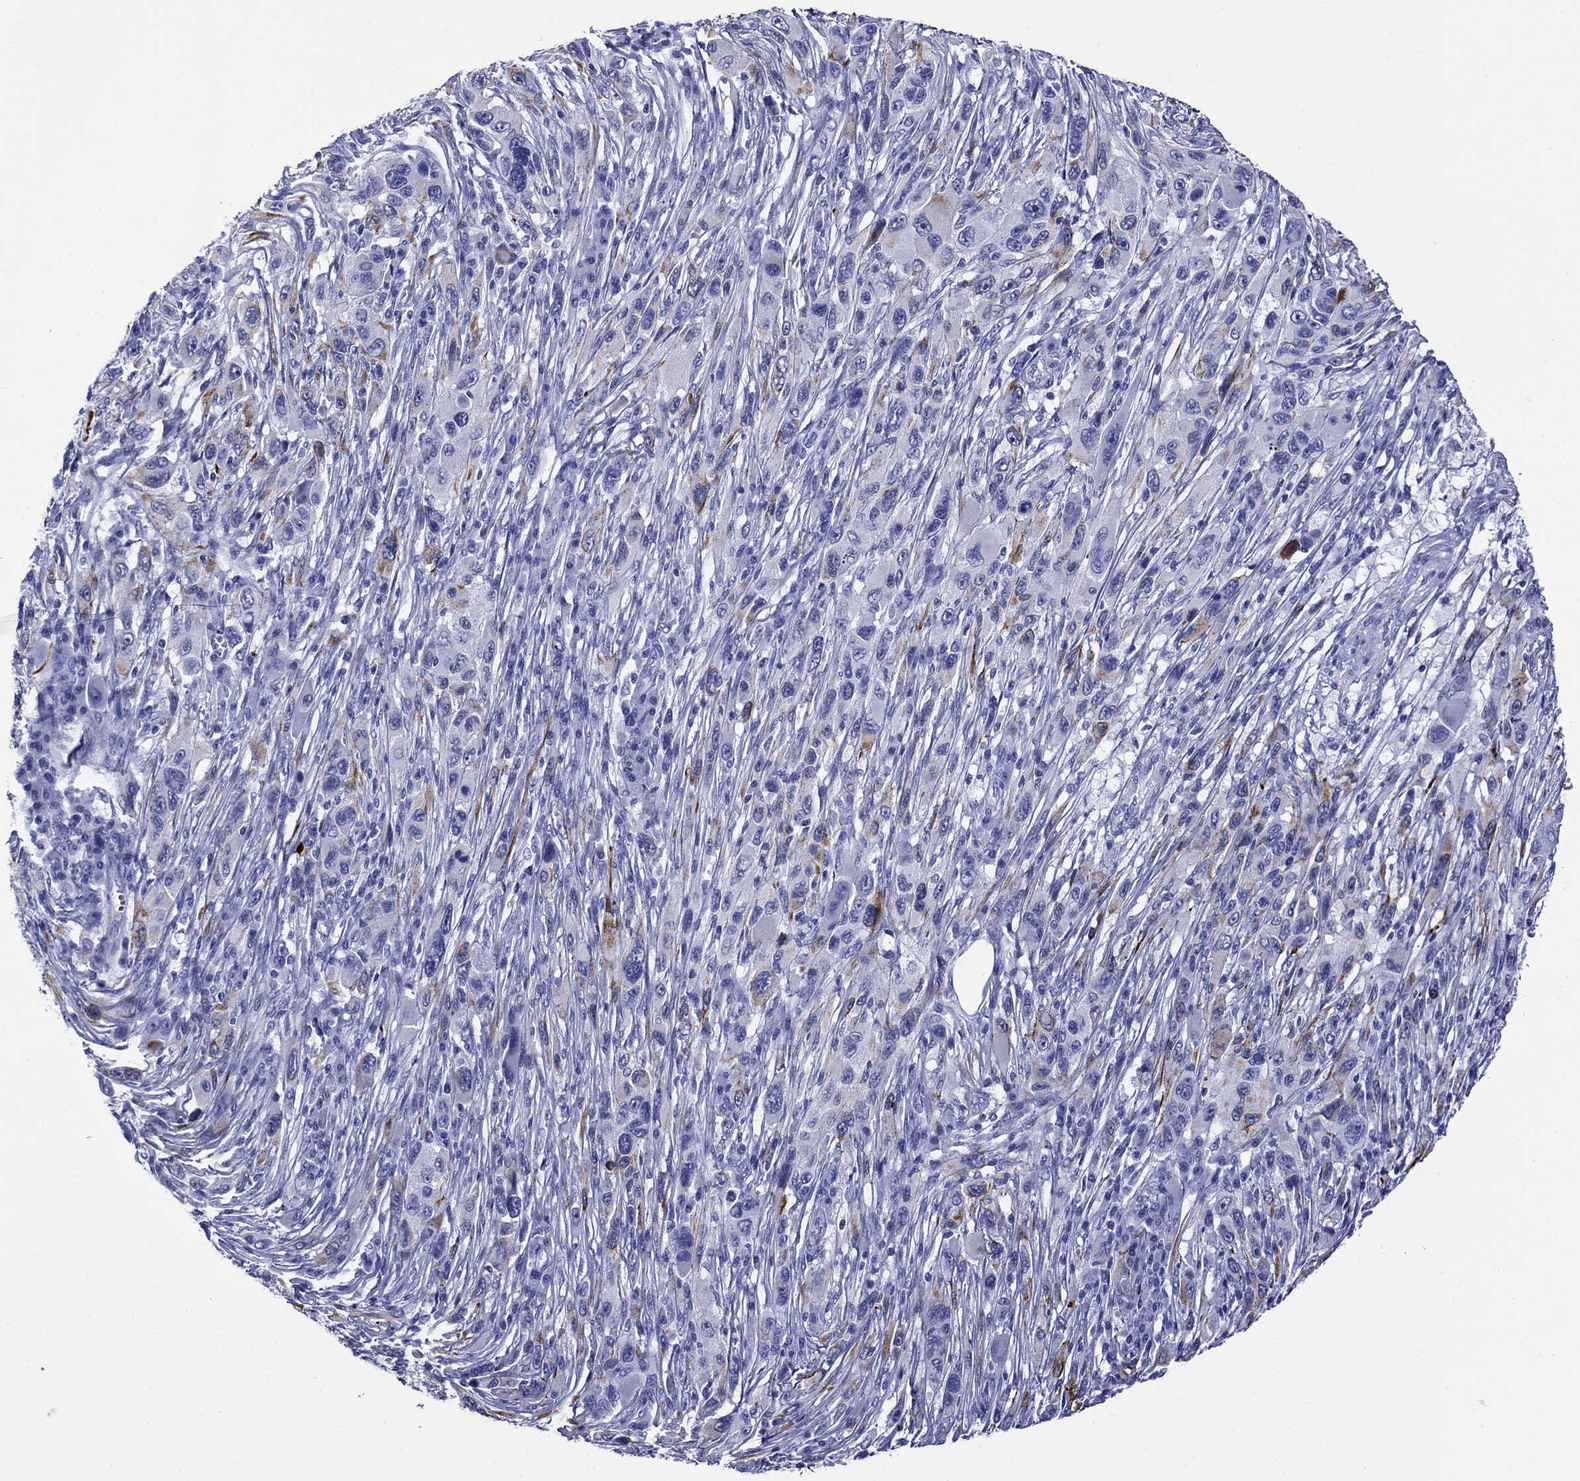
{"staining": {"intensity": "negative", "quantity": "none", "location": "none"}, "tissue": "melanoma", "cell_type": "Tumor cells", "image_type": "cancer", "snomed": [{"axis": "morphology", "description": "Malignant melanoma, NOS"}, {"axis": "topography", "description": "Skin"}], "caption": "Malignant melanoma stained for a protein using immunohistochemistry (IHC) displays no expression tumor cells.", "gene": "ROM1", "patient": {"sex": "male", "age": 53}}